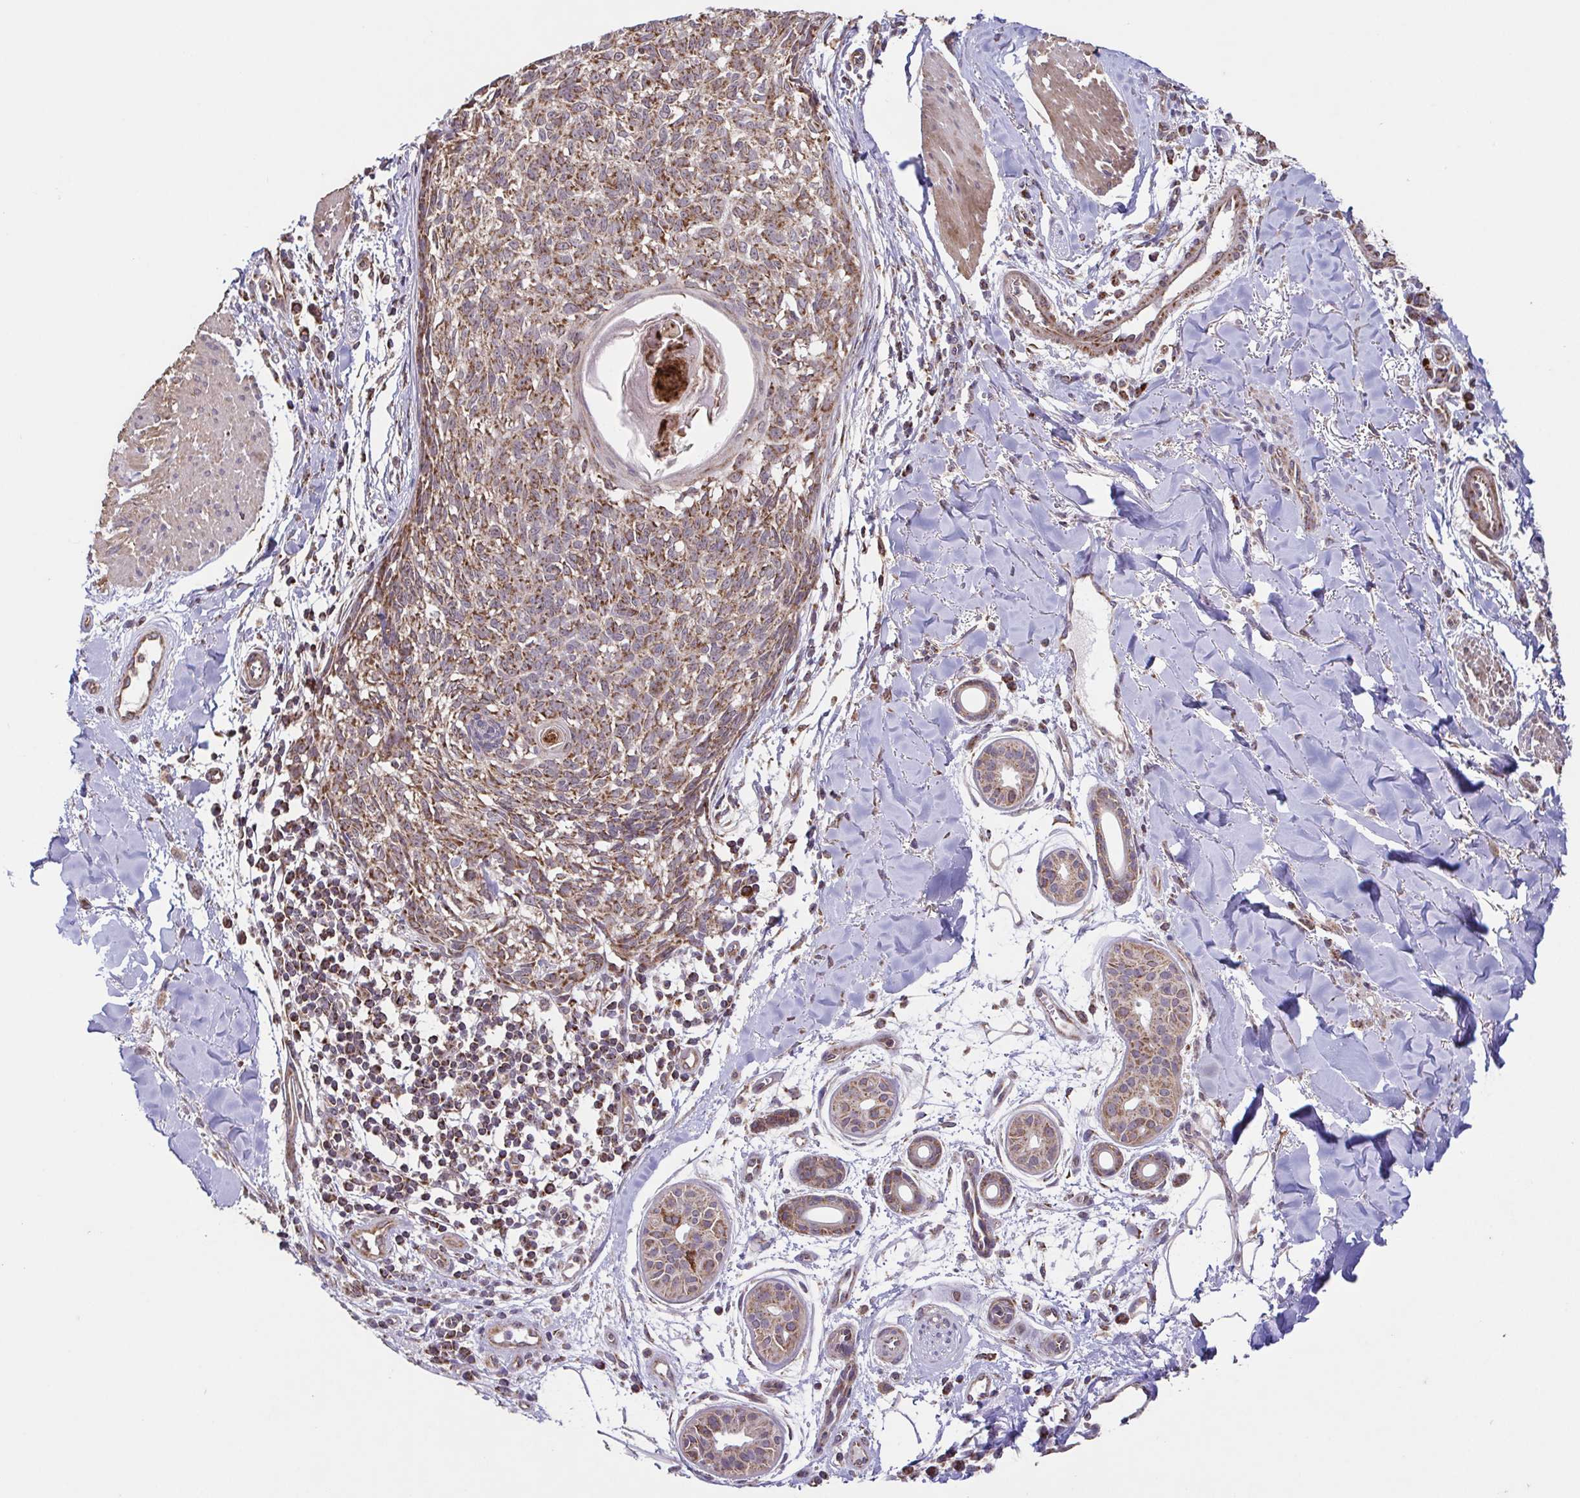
{"staining": {"intensity": "strong", "quantity": ">75%", "location": "cytoplasmic/membranous"}, "tissue": "melanoma", "cell_type": "Tumor cells", "image_type": "cancer", "snomed": [{"axis": "morphology", "description": "Malignant melanoma, NOS"}, {"axis": "topography", "description": "Skin"}], "caption": "An immunohistochemistry photomicrograph of neoplastic tissue is shown. Protein staining in brown labels strong cytoplasmic/membranous positivity in melanoma within tumor cells.", "gene": "DIP2B", "patient": {"sex": "male", "age": 48}}